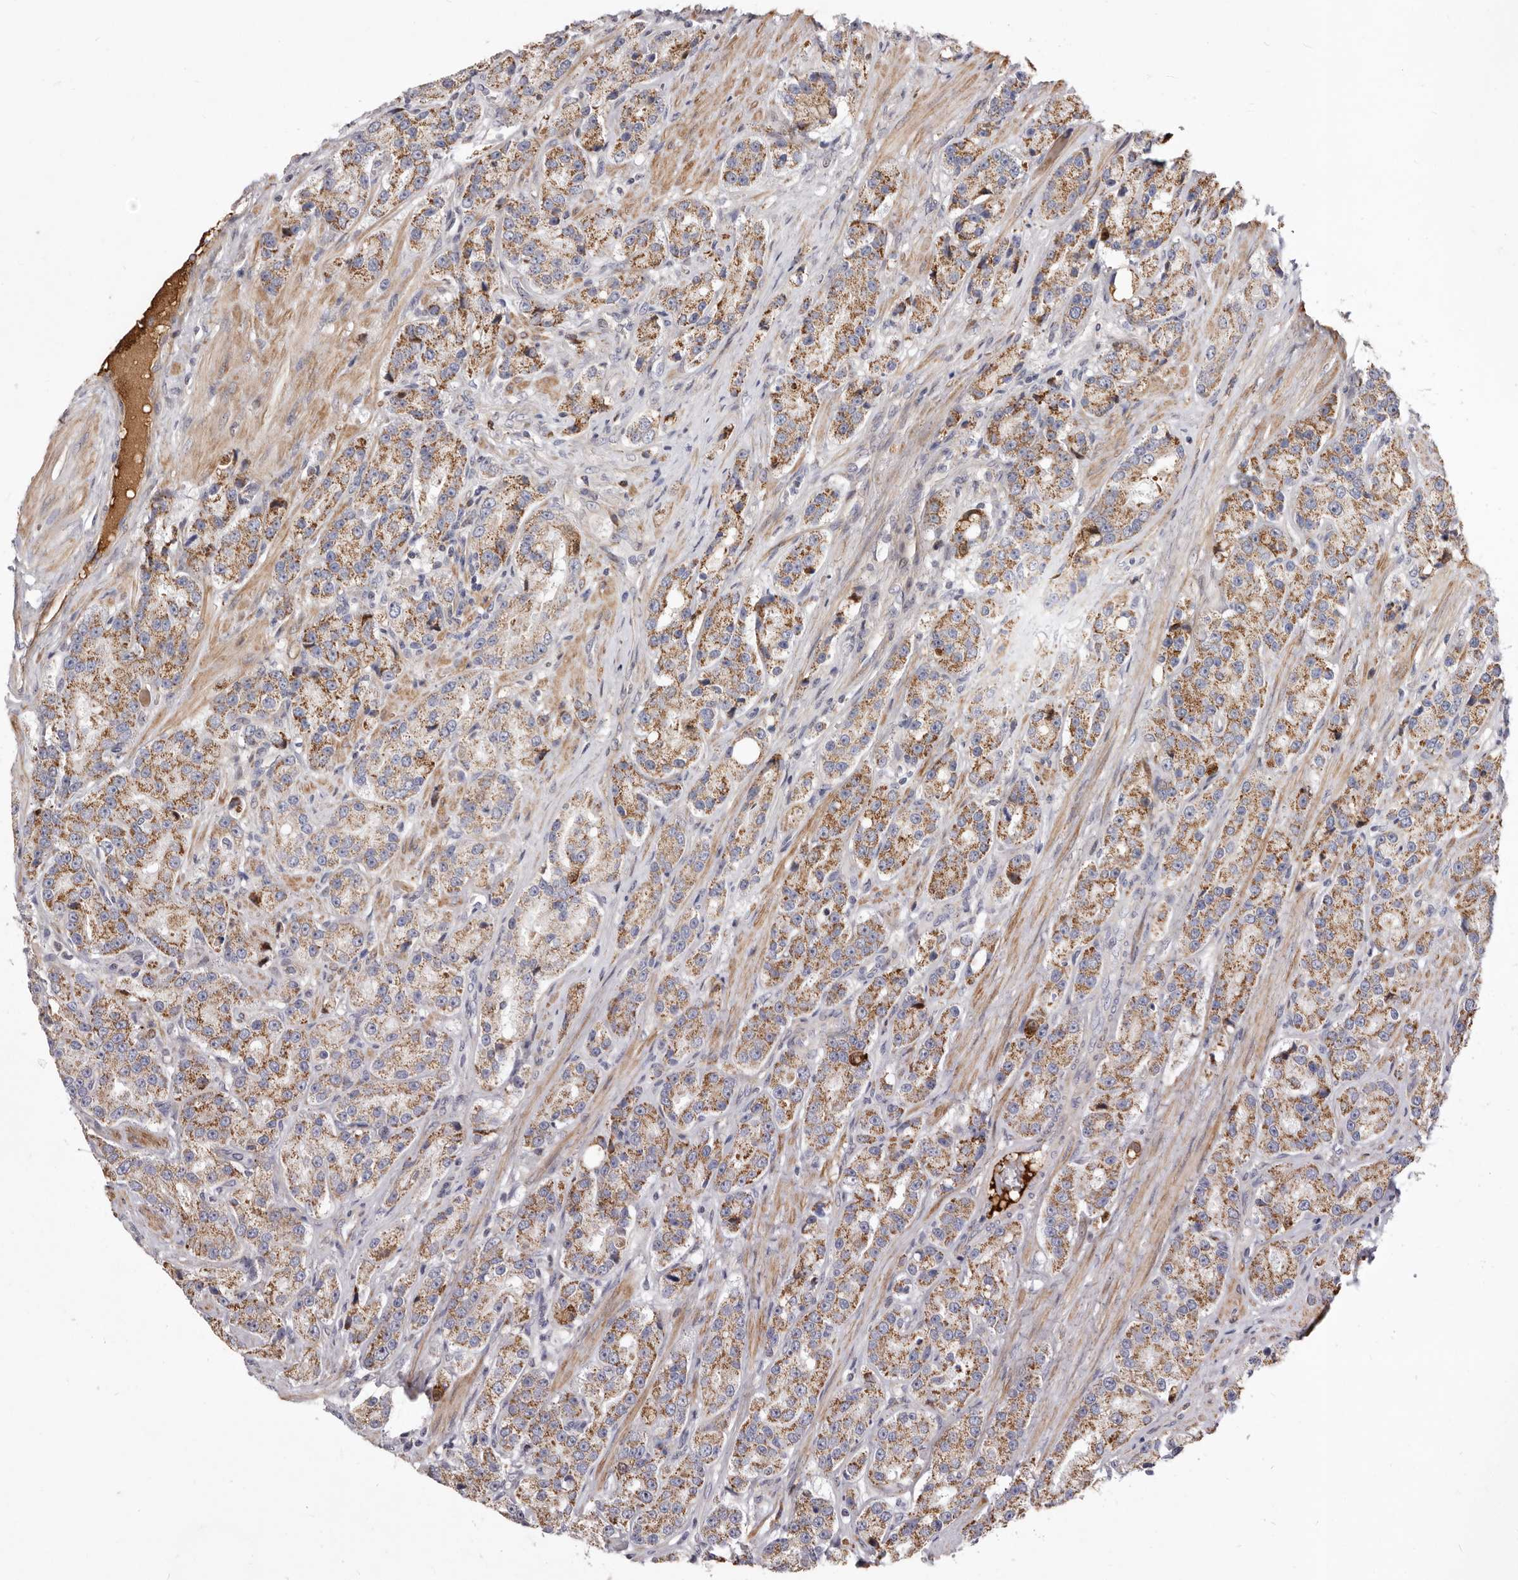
{"staining": {"intensity": "moderate", "quantity": "25%-75%", "location": "cytoplasmic/membranous"}, "tissue": "prostate cancer", "cell_type": "Tumor cells", "image_type": "cancer", "snomed": [{"axis": "morphology", "description": "Adenocarcinoma, High grade"}, {"axis": "topography", "description": "Prostate"}], "caption": "Human high-grade adenocarcinoma (prostate) stained with a brown dye demonstrates moderate cytoplasmic/membranous positive positivity in about 25%-75% of tumor cells.", "gene": "NUBPL", "patient": {"sex": "male", "age": 60}}